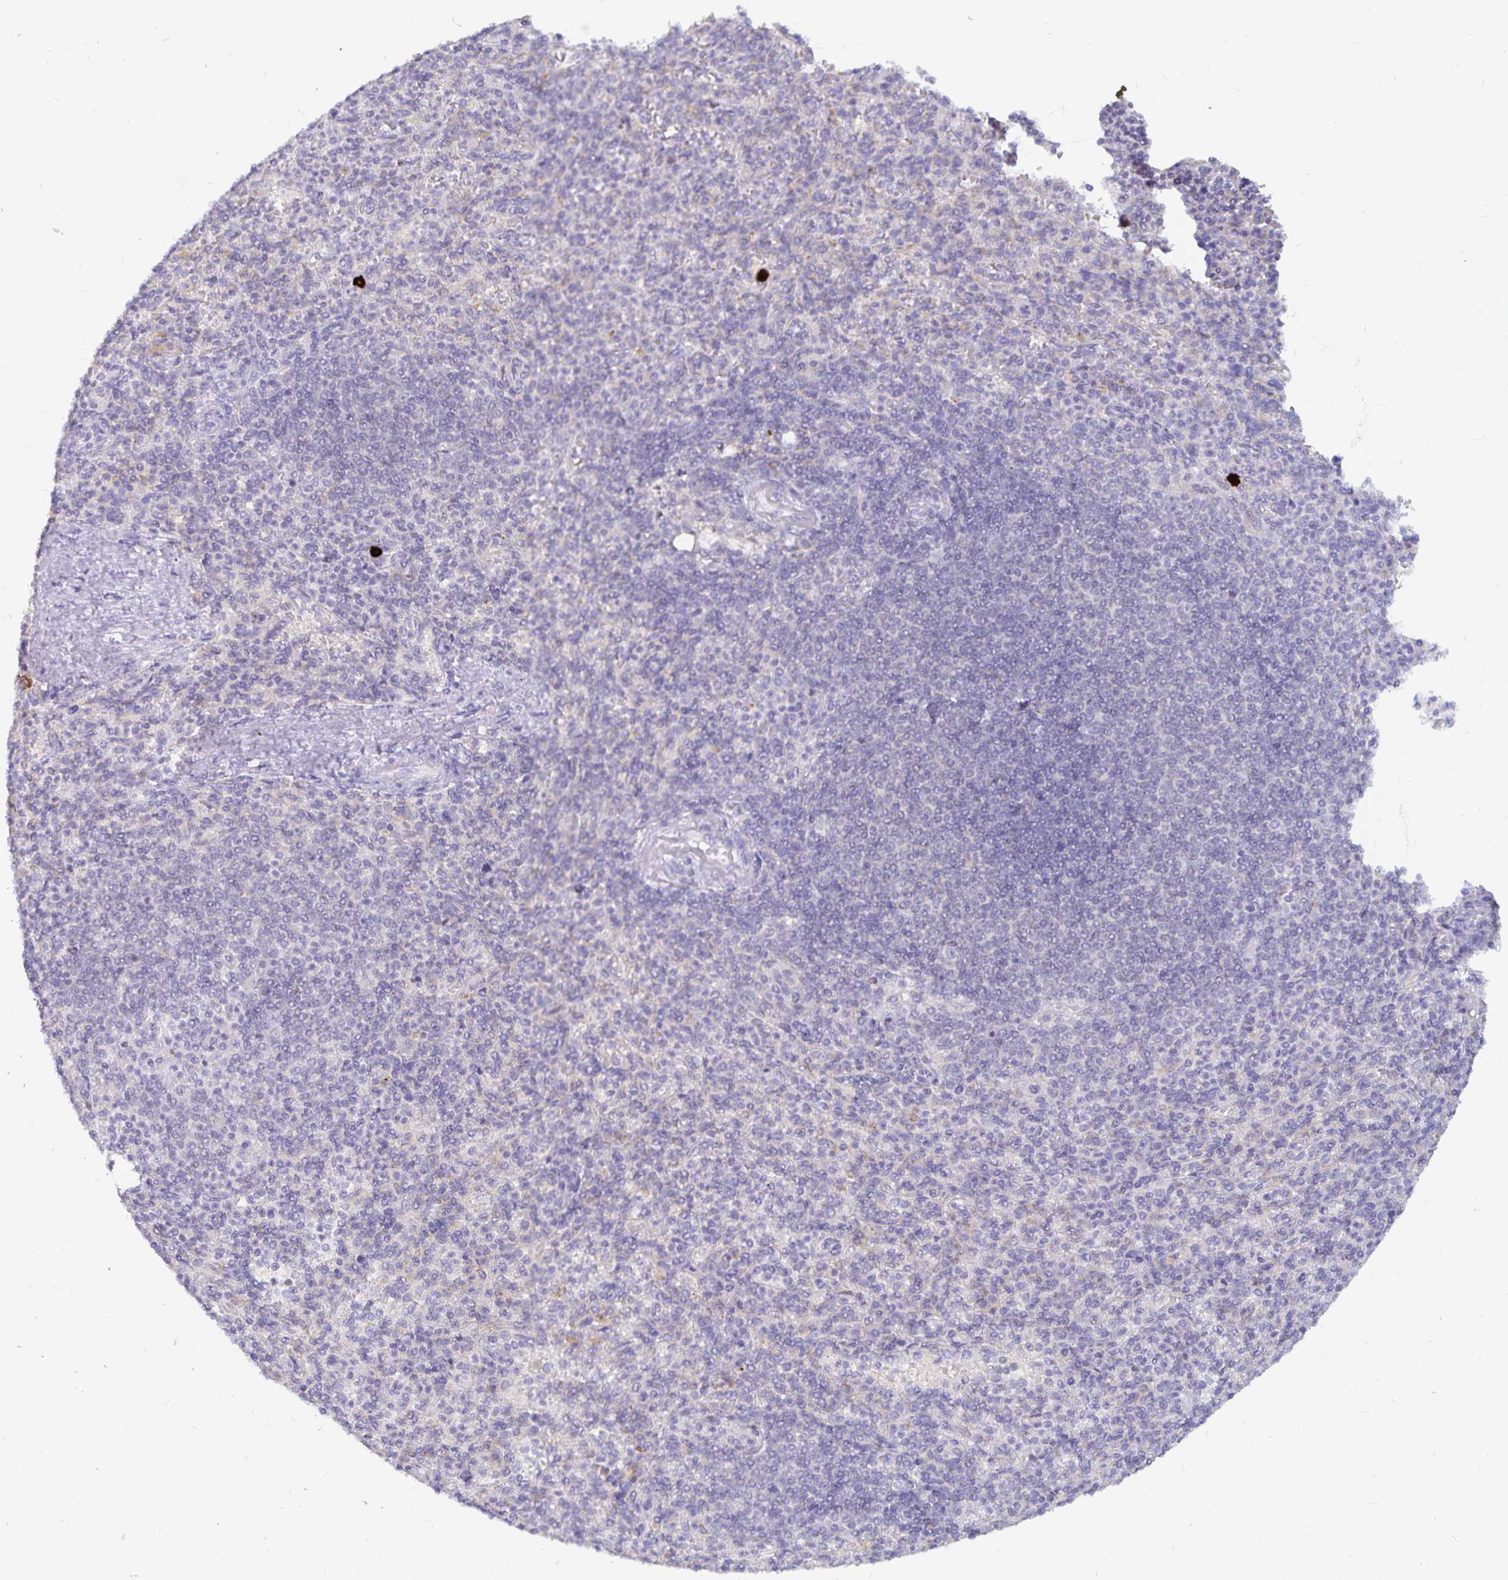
{"staining": {"intensity": "negative", "quantity": "none", "location": "none"}, "tissue": "spleen", "cell_type": "Cells in red pulp", "image_type": "normal", "snomed": [{"axis": "morphology", "description": "Normal tissue, NOS"}, {"axis": "topography", "description": "Spleen"}], "caption": "Immunohistochemistry of normal human spleen demonstrates no positivity in cells in red pulp.", "gene": "PKHD1", "patient": {"sex": "female", "age": 74}}